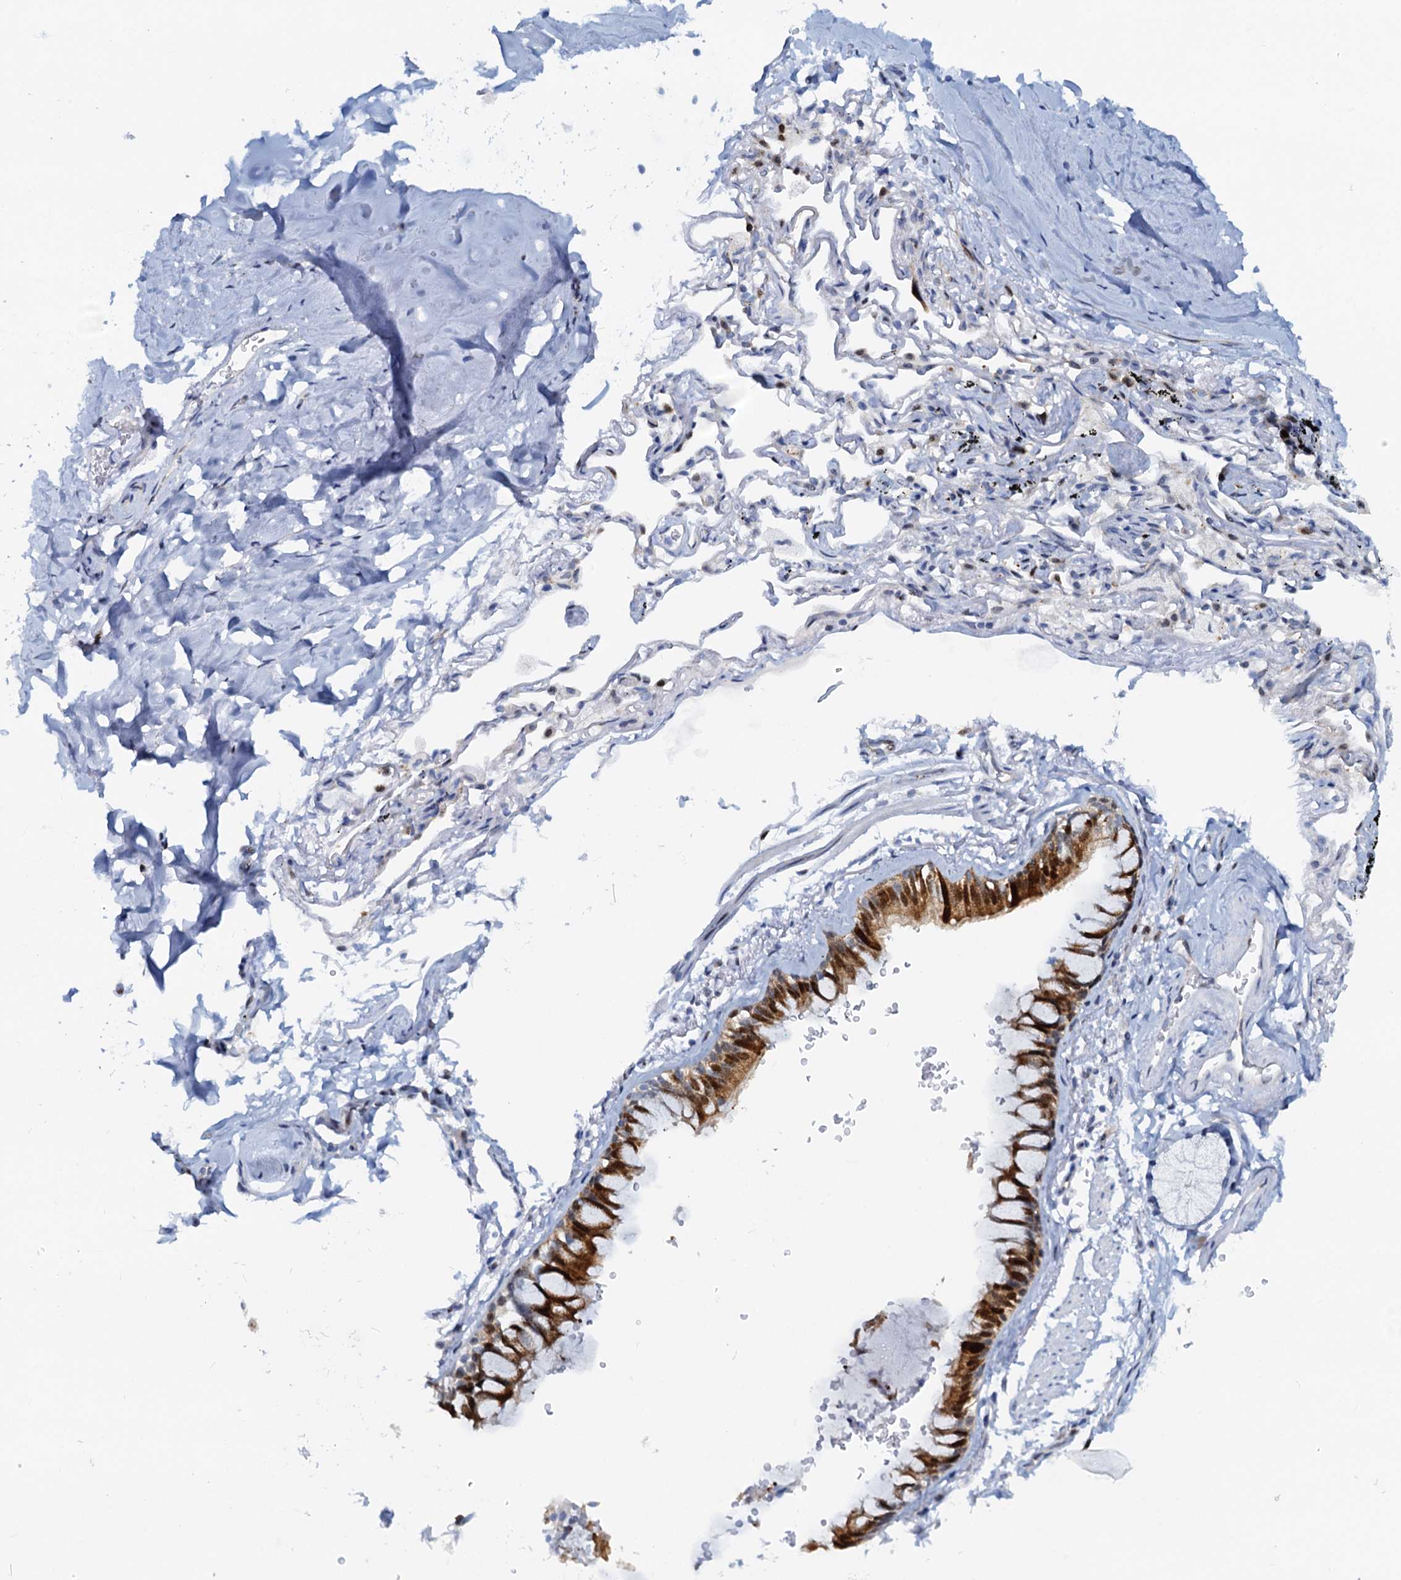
{"staining": {"intensity": "negative", "quantity": "none", "location": "none"}, "tissue": "adipose tissue", "cell_type": "Adipocytes", "image_type": "normal", "snomed": [{"axis": "morphology", "description": "Normal tissue, NOS"}, {"axis": "topography", "description": "Lymph node"}, {"axis": "topography", "description": "Bronchus"}], "caption": "This is a photomicrograph of immunohistochemistry staining of normal adipose tissue, which shows no positivity in adipocytes.", "gene": "PTGES3", "patient": {"sex": "male", "age": 63}}